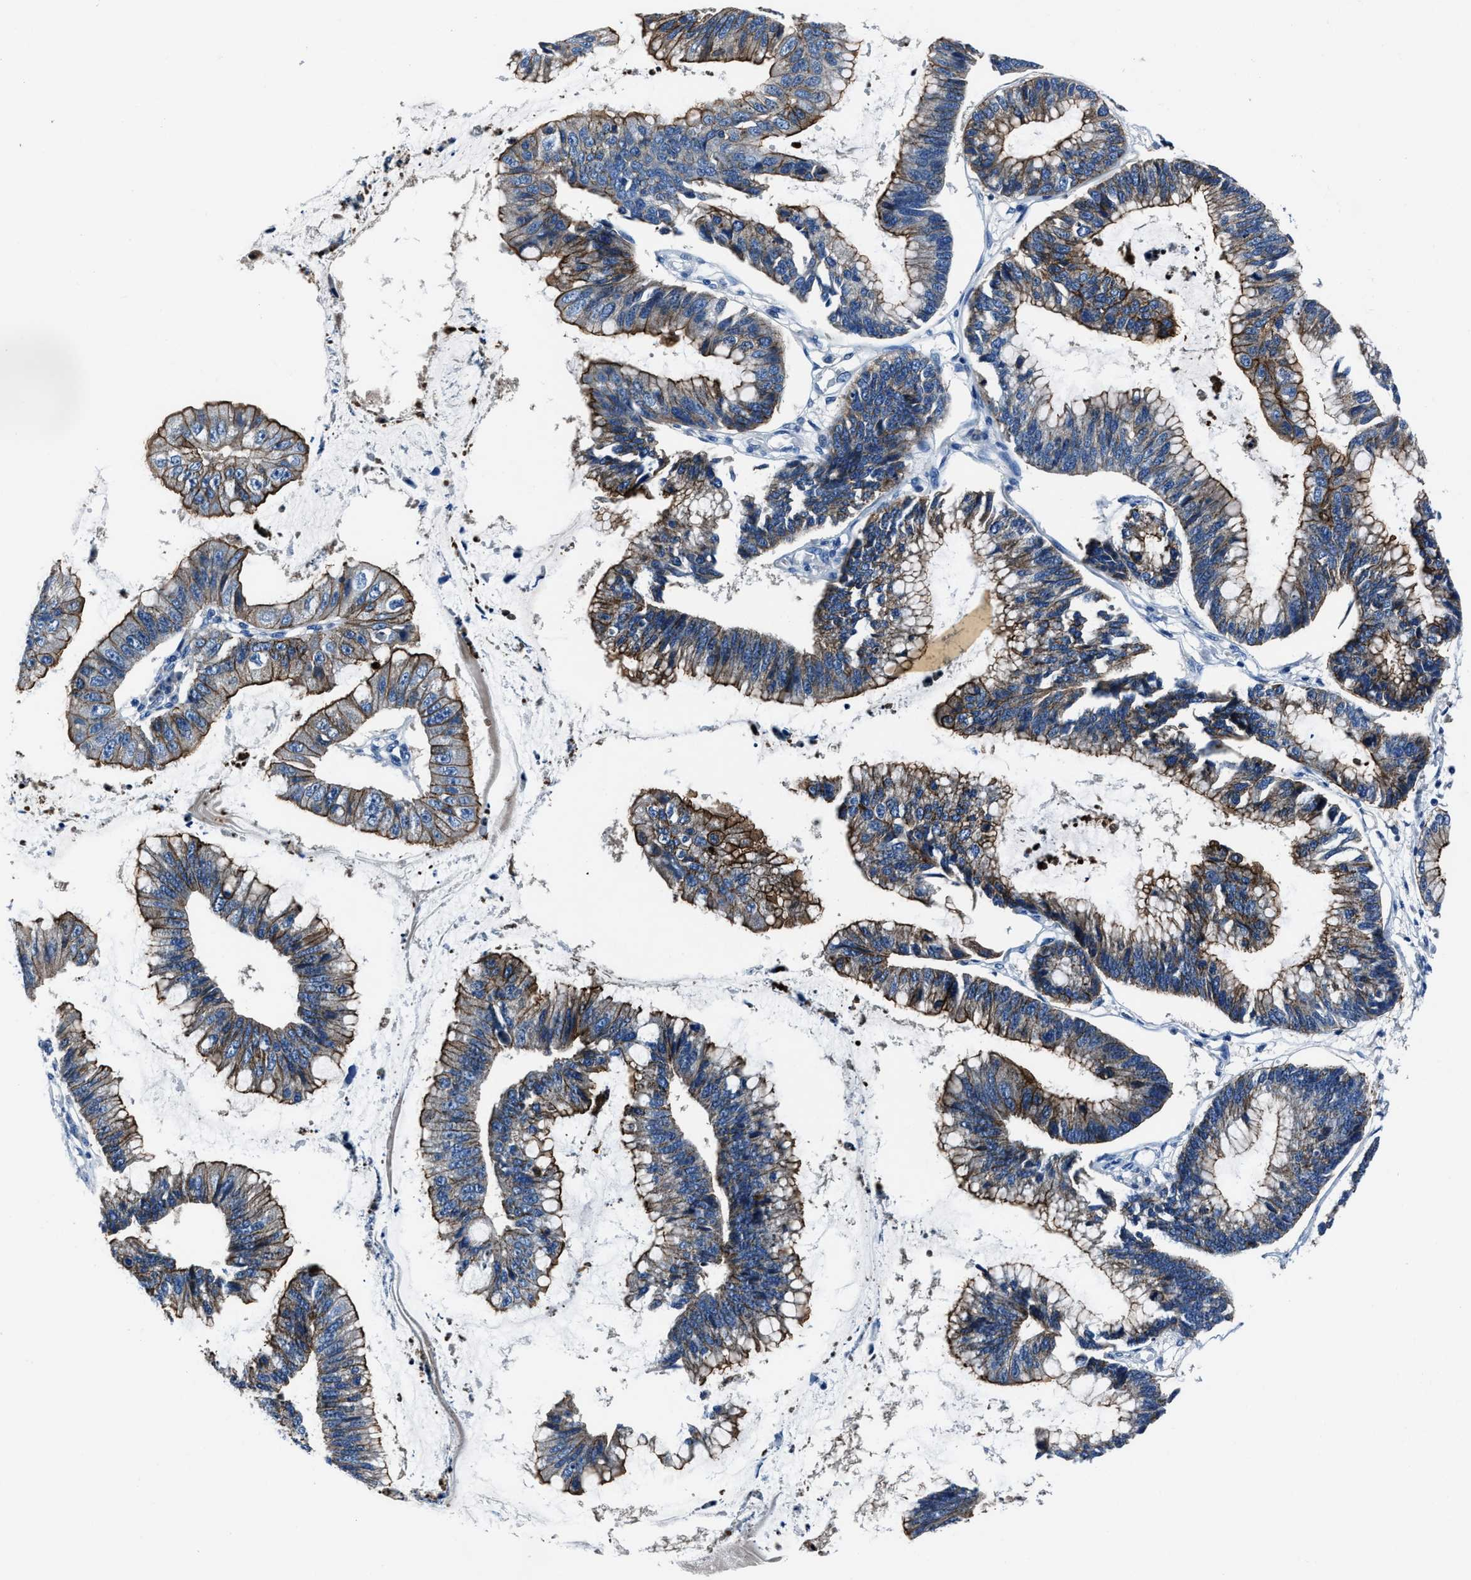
{"staining": {"intensity": "strong", "quantity": ">75%", "location": "cytoplasmic/membranous"}, "tissue": "stomach cancer", "cell_type": "Tumor cells", "image_type": "cancer", "snomed": [{"axis": "morphology", "description": "Adenocarcinoma, NOS"}, {"axis": "topography", "description": "Stomach"}], "caption": "Immunohistochemistry (IHC) photomicrograph of neoplastic tissue: adenocarcinoma (stomach) stained using immunohistochemistry (IHC) demonstrates high levels of strong protein expression localized specifically in the cytoplasmic/membranous of tumor cells, appearing as a cytoplasmic/membranous brown color.", "gene": "LMO7", "patient": {"sex": "male", "age": 59}}